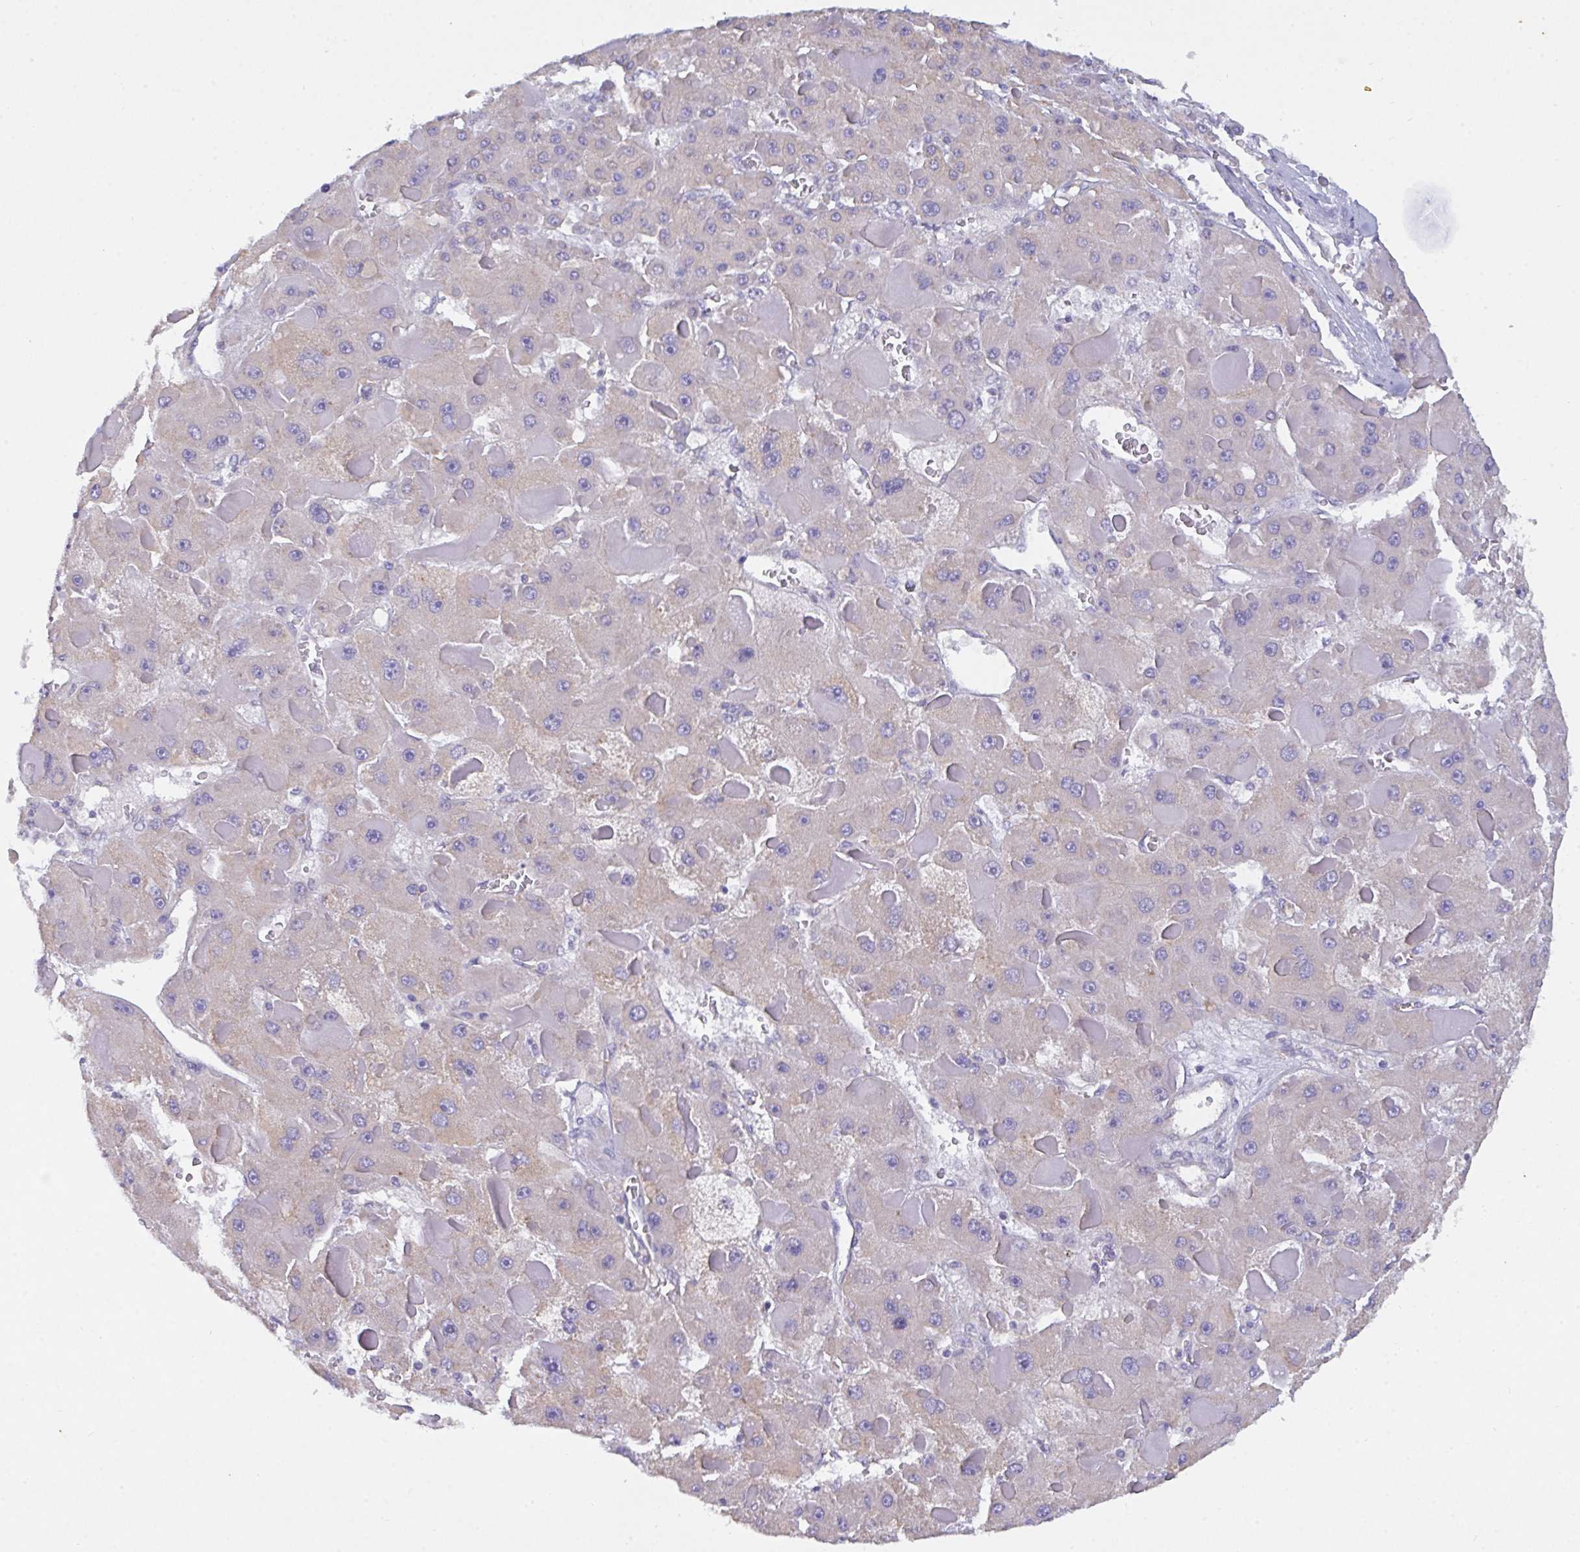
{"staining": {"intensity": "negative", "quantity": "none", "location": "none"}, "tissue": "liver cancer", "cell_type": "Tumor cells", "image_type": "cancer", "snomed": [{"axis": "morphology", "description": "Carcinoma, Hepatocellular, NOS"}, {"axis": "topography", "description": "Liver"}], "caption": "Immunohistochemistry (IHC) micrograph of liver cancer stained for a protein (brown), which displays no staining in tumor cells.", "gene": "SLC66A1", "patient": {"sex": "female", "age": 73}}